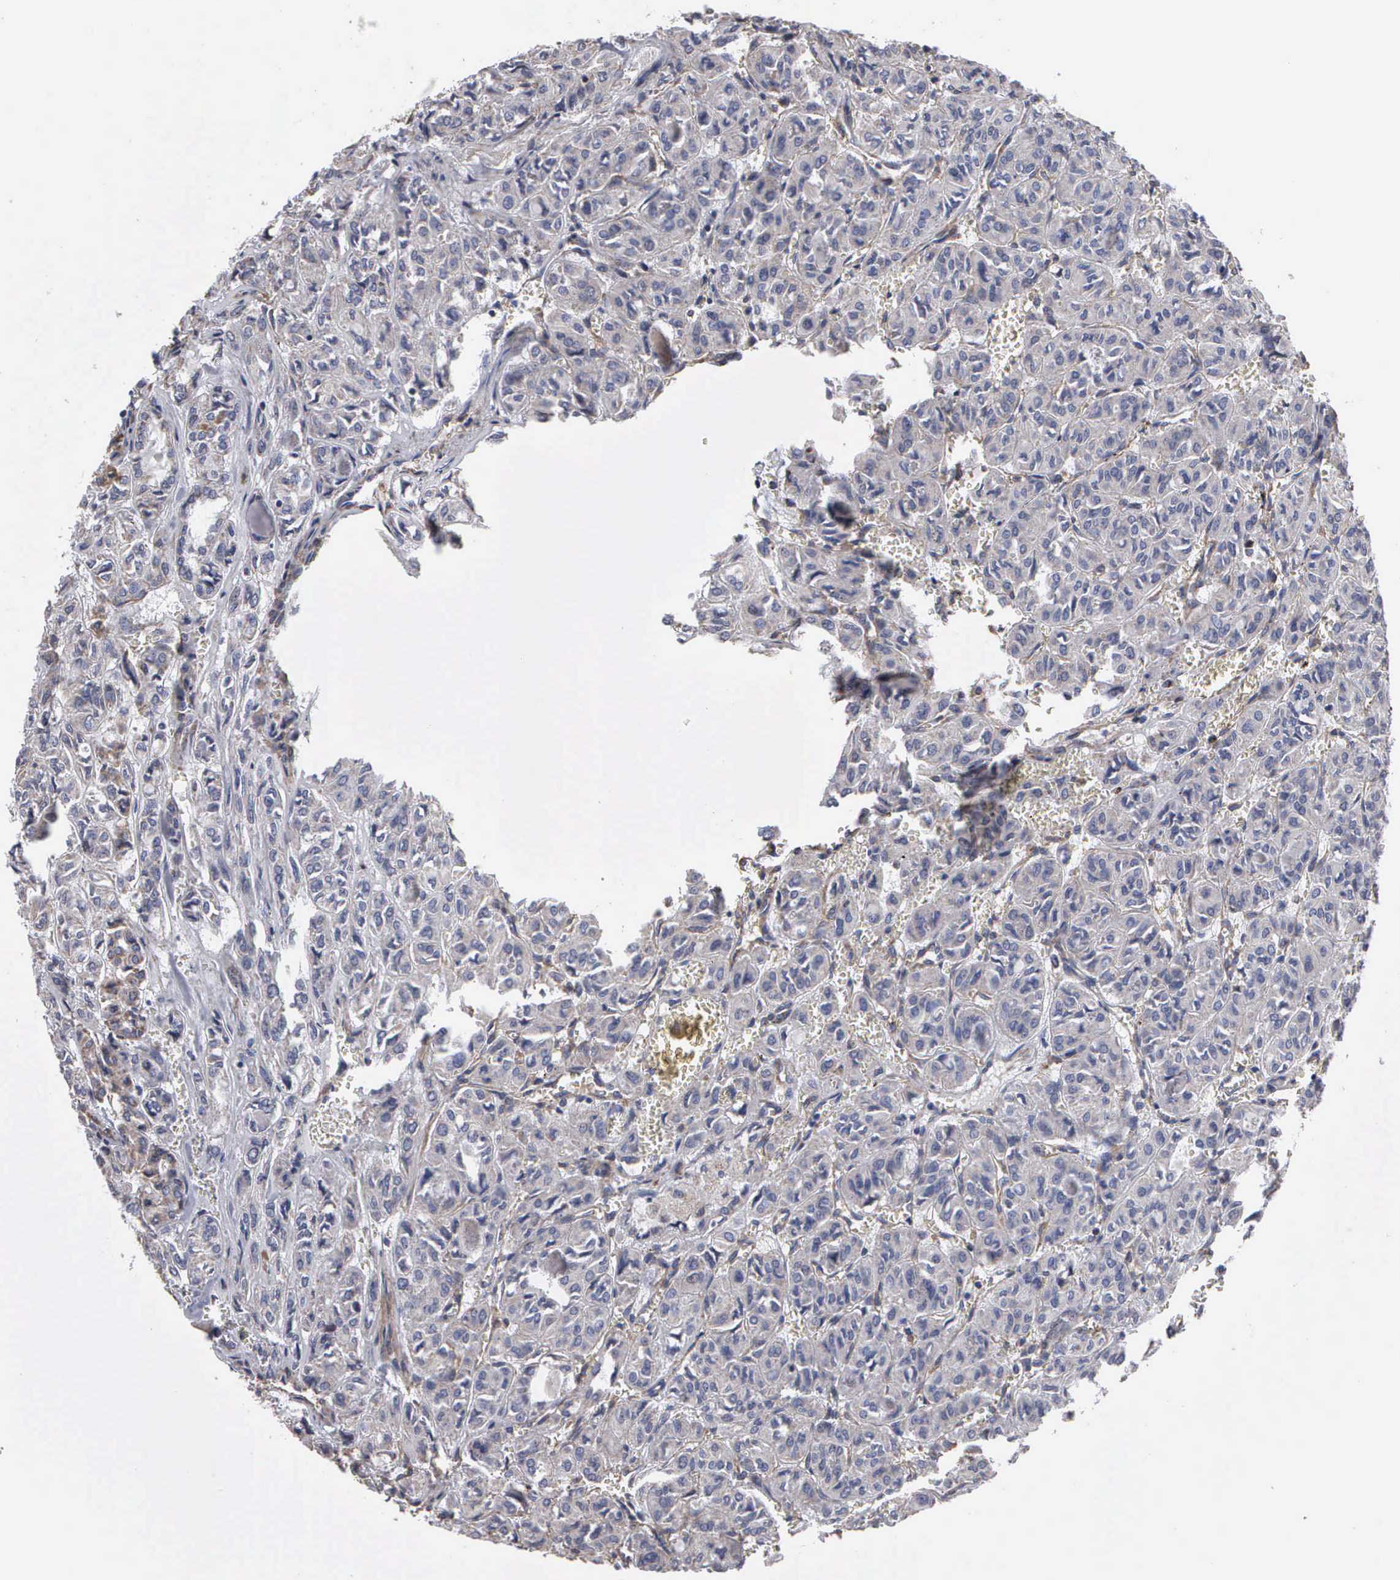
{"staining": {"intensity": "weak", "quantity": "<25%", "location": "cytoplasmic/membranous"}, "tissue": "thyroid cancer", "cell_type": "Tumor cells", "image_type": "cancer", "snomed": [{"axis": "morphology", "description": "Follicular adenoma carcinoma, NOS"}, {"axis": "topography", "description": "Thyroid gland"}], "caption": "Thyroid cancer stained for a protein using IHC demonstrates no staining tumor cells.", "gene": "NGDN", "patient": {"sex": "female", "age": 71}}